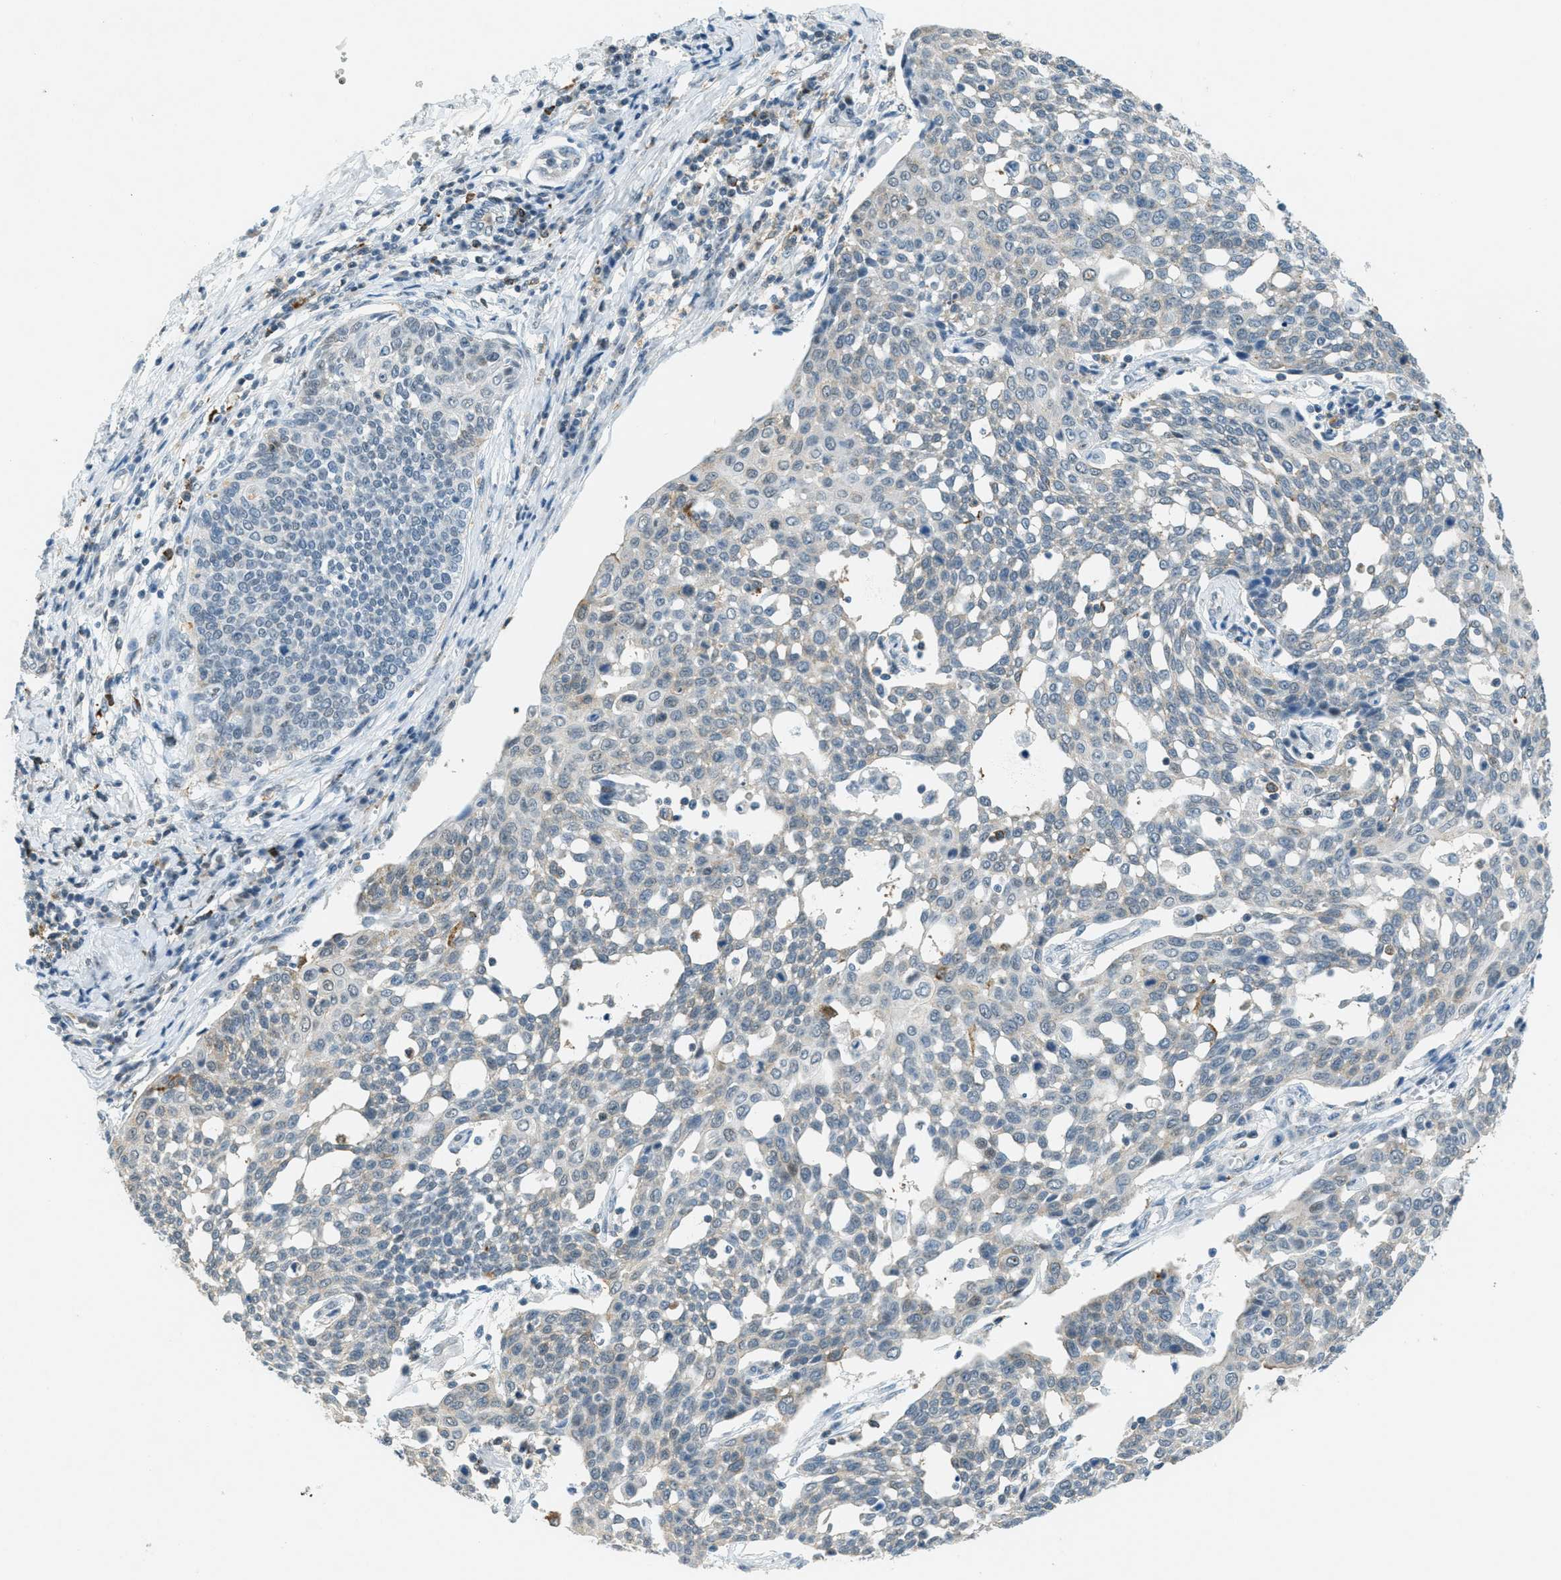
{"staining": {"intensity": "weak", "quantity": "<25%", "location": "cytoplasmic/membranous"}, "tissue": "cervical cancer", "cell_type": "Tumor cells", "image_type": "cancer", "snomed": [{"axis": "morphology", "description": "Squamous cell carcinoma, NOS"}, {"axis": "topography", "description": "Cervix"}], "caption": "This is an IHC photomicrograph of cervical cancer (squamous cell carcinoma). There is no staining in tumor cells.", "gene": "FYN", "patient": {"sex": "female", "age": 34}}